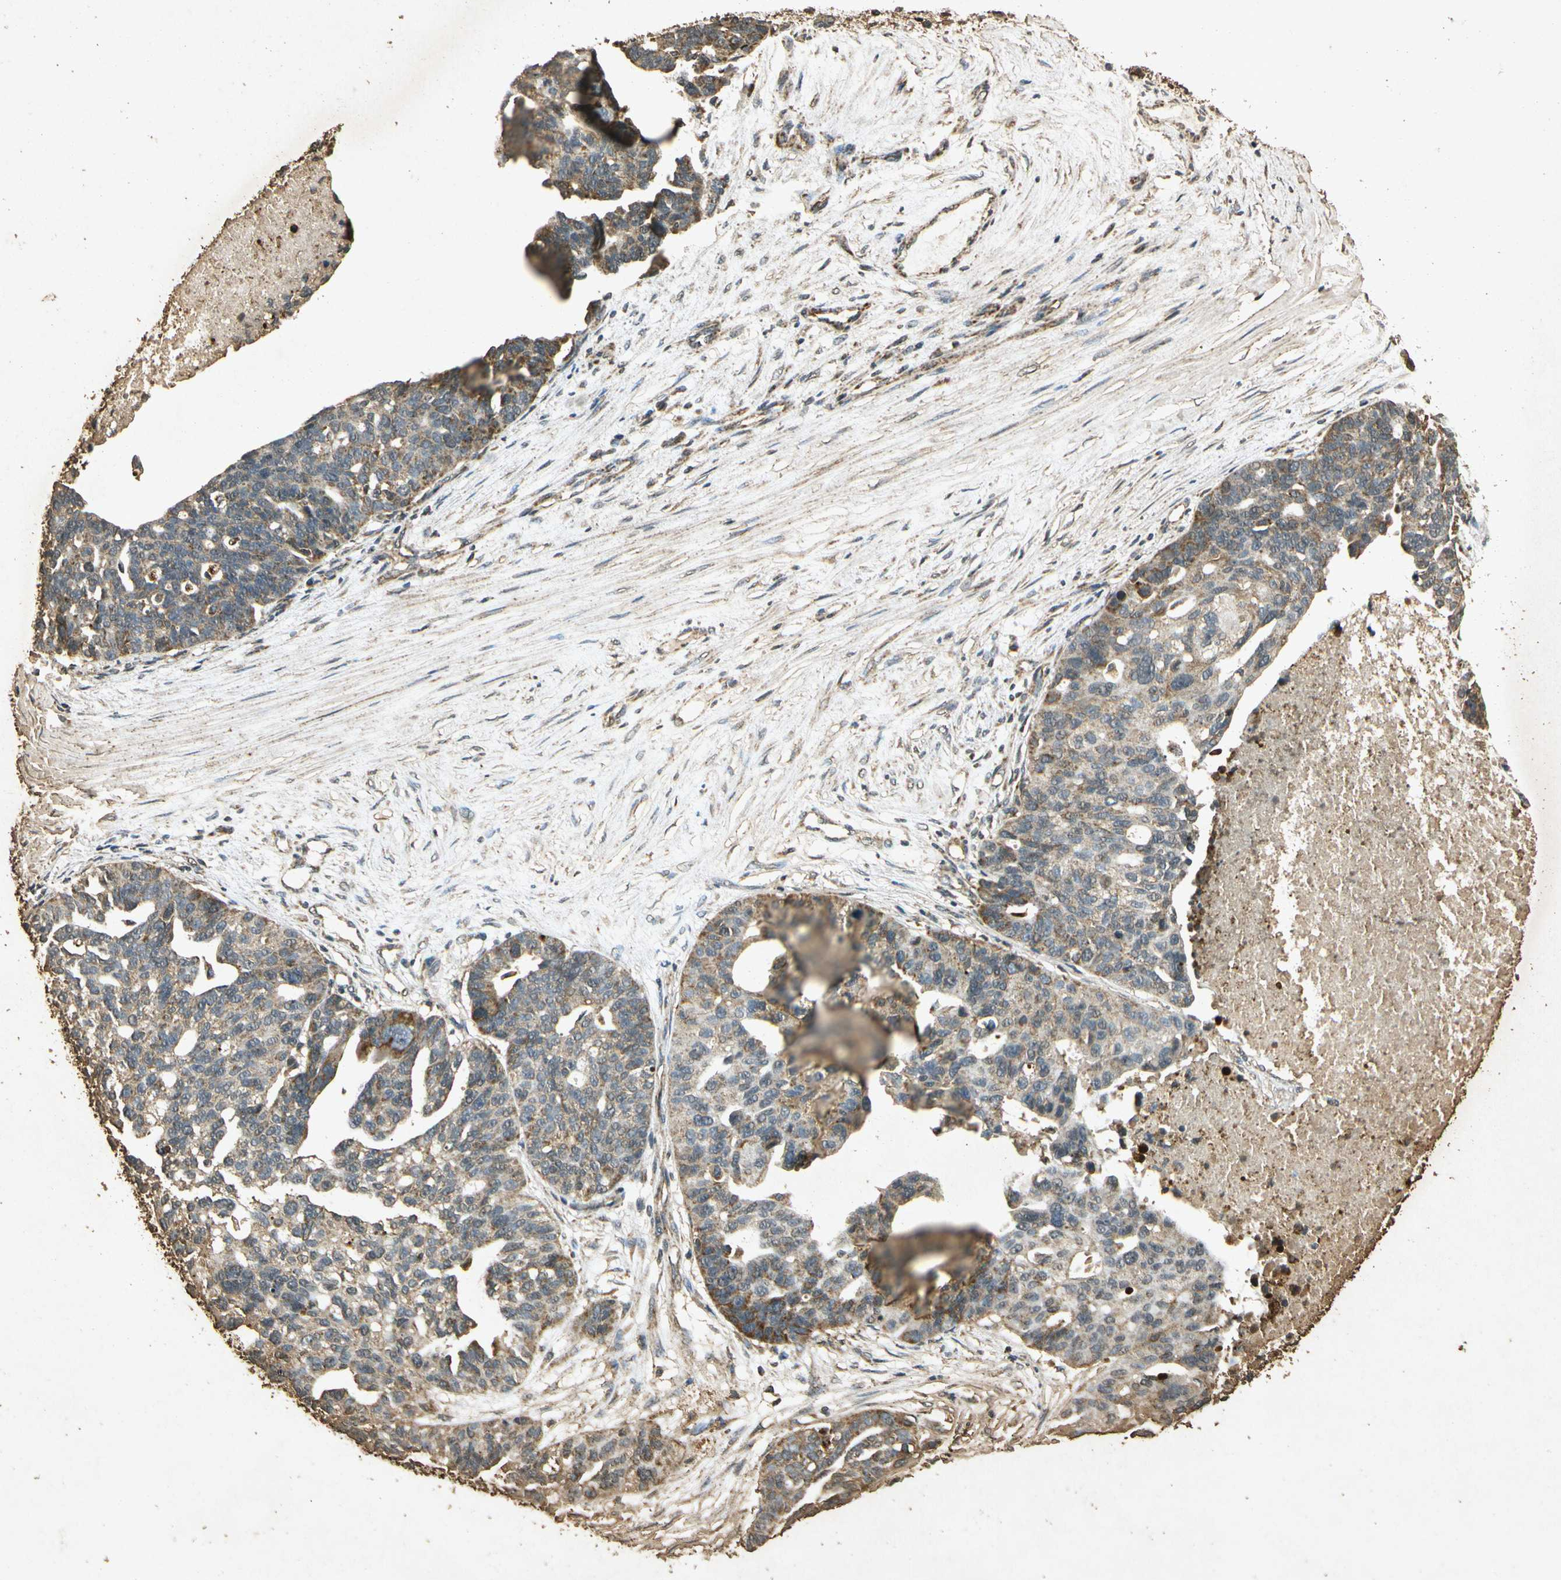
{"staining": {"intensity": "weak", "quantity": ">75%", "location": "cytoplasmic/membranous"}, "tissue": "ovarian cancer", "cell_type": "Tumor cells", "image_type": "cancer", "snomed": [{"axis": "morphology", "description": "Cystadenocarcinoma, serous, NOS"}, {"axis": "topography", "description": "Ovary"}], "caption": "IHC of ovarian serous cystadenocarcinoma demonstrates low levels of weak cytoplasmic/membranous positivity in approximately >75% of tumor cells.", "gene": "PRDX3", "patient": {"sex": "female", "age": 59}}